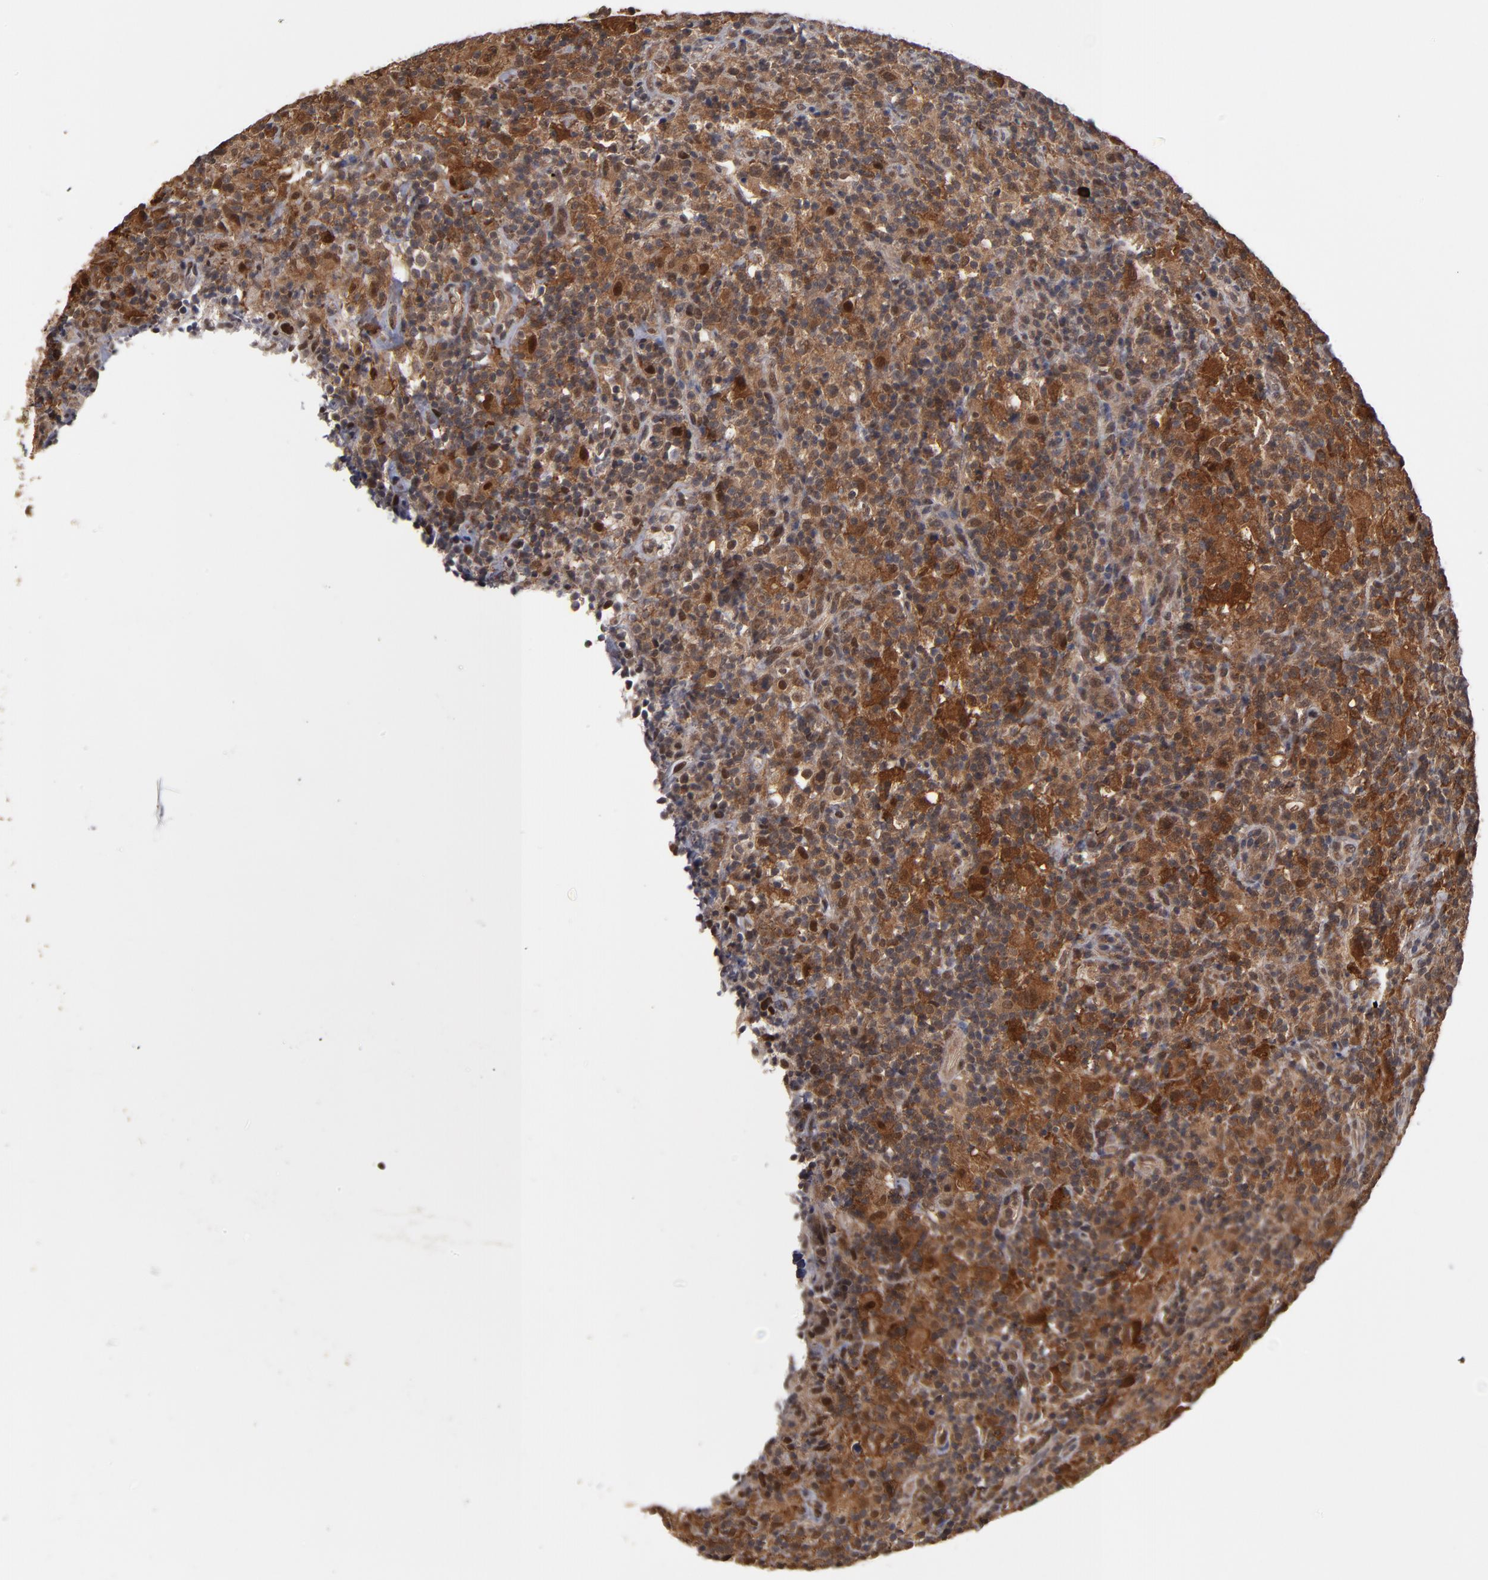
{"staining": {"intensity": "moderate", "quantity": "25%-75%", "location": "cytoplasmic/membranous,nuclear"}, "tissue": "lymphoma", "cell_type": "Tumor cells", "image_type": "cancer", "snomed": [{"axis": "morphology", "description": "Hodgkin's disease, NOS"}, {"axis": "topography", "description": "Lymph node"}], "caption": "Moderate cytoplasmic/membranous and nuclear protein staining is identified in approximately 25%-75% of tumor cells in lymphoma.", "gene": "HUWE1", "patient": {"sex": "male", "age": 65}}